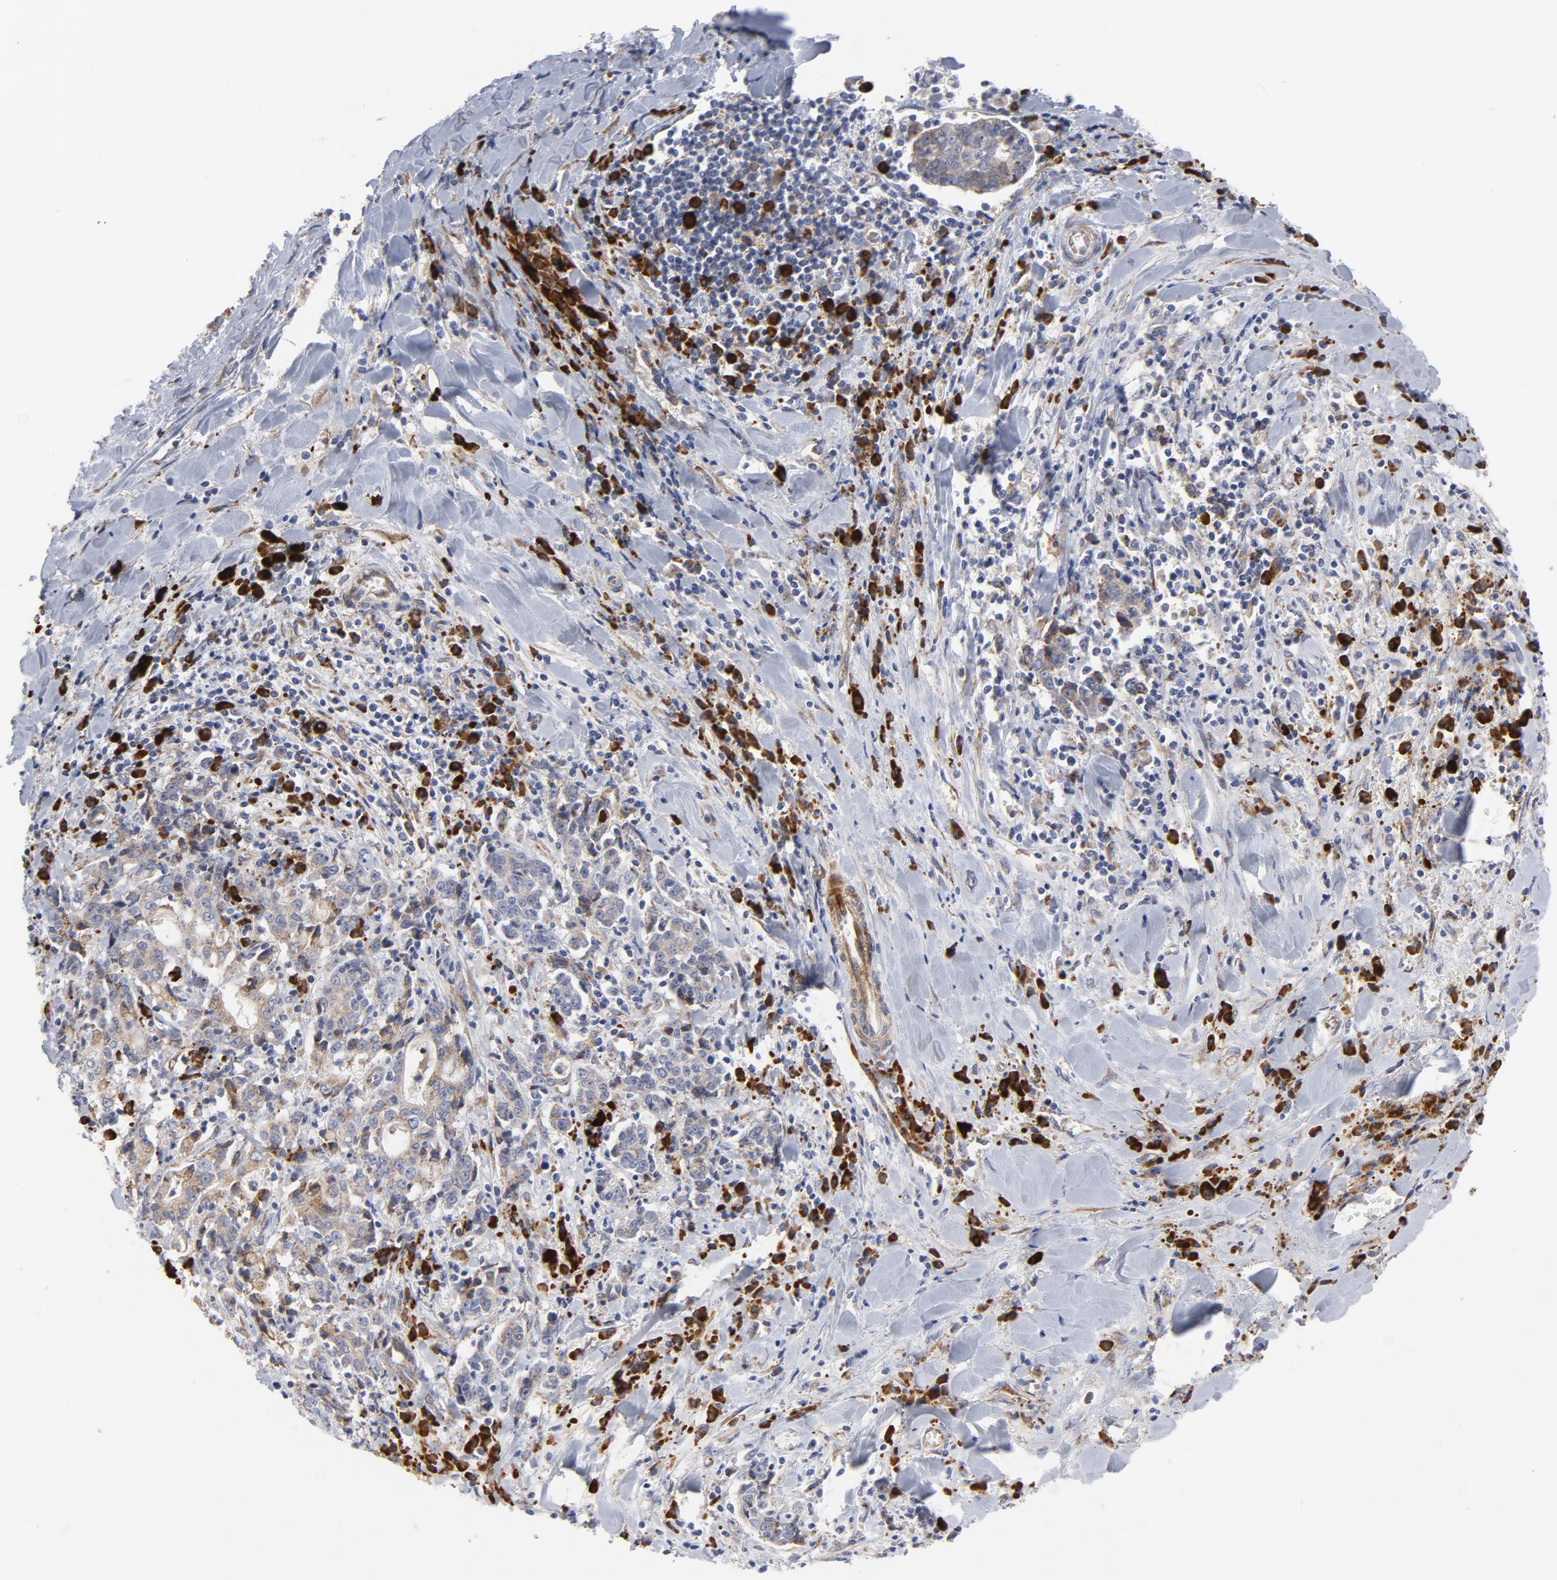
{"staining": {"intensity": "weak", "quantity": "25%-75%", "location": "cytoplasmic/membranous"}, "tissue": "liver cancer", "cell_type": "Tumor cells", "image_type": "cancer", "snomed": [{"axis": "morphology", "description": "Cholangiocarcinoma"}, {"axis": "topography", "description": "Liver"}], "caption": "DAB (3,3'-diaminobenzidine) immunohistochemical staining of liver cancer demonstrates weak cytoplasmic/membranous protein expression in approximately 25%-75% of tumor cells.", "gene": "RAPGEF3", "patient": {"sex": "male", "age": 57}}